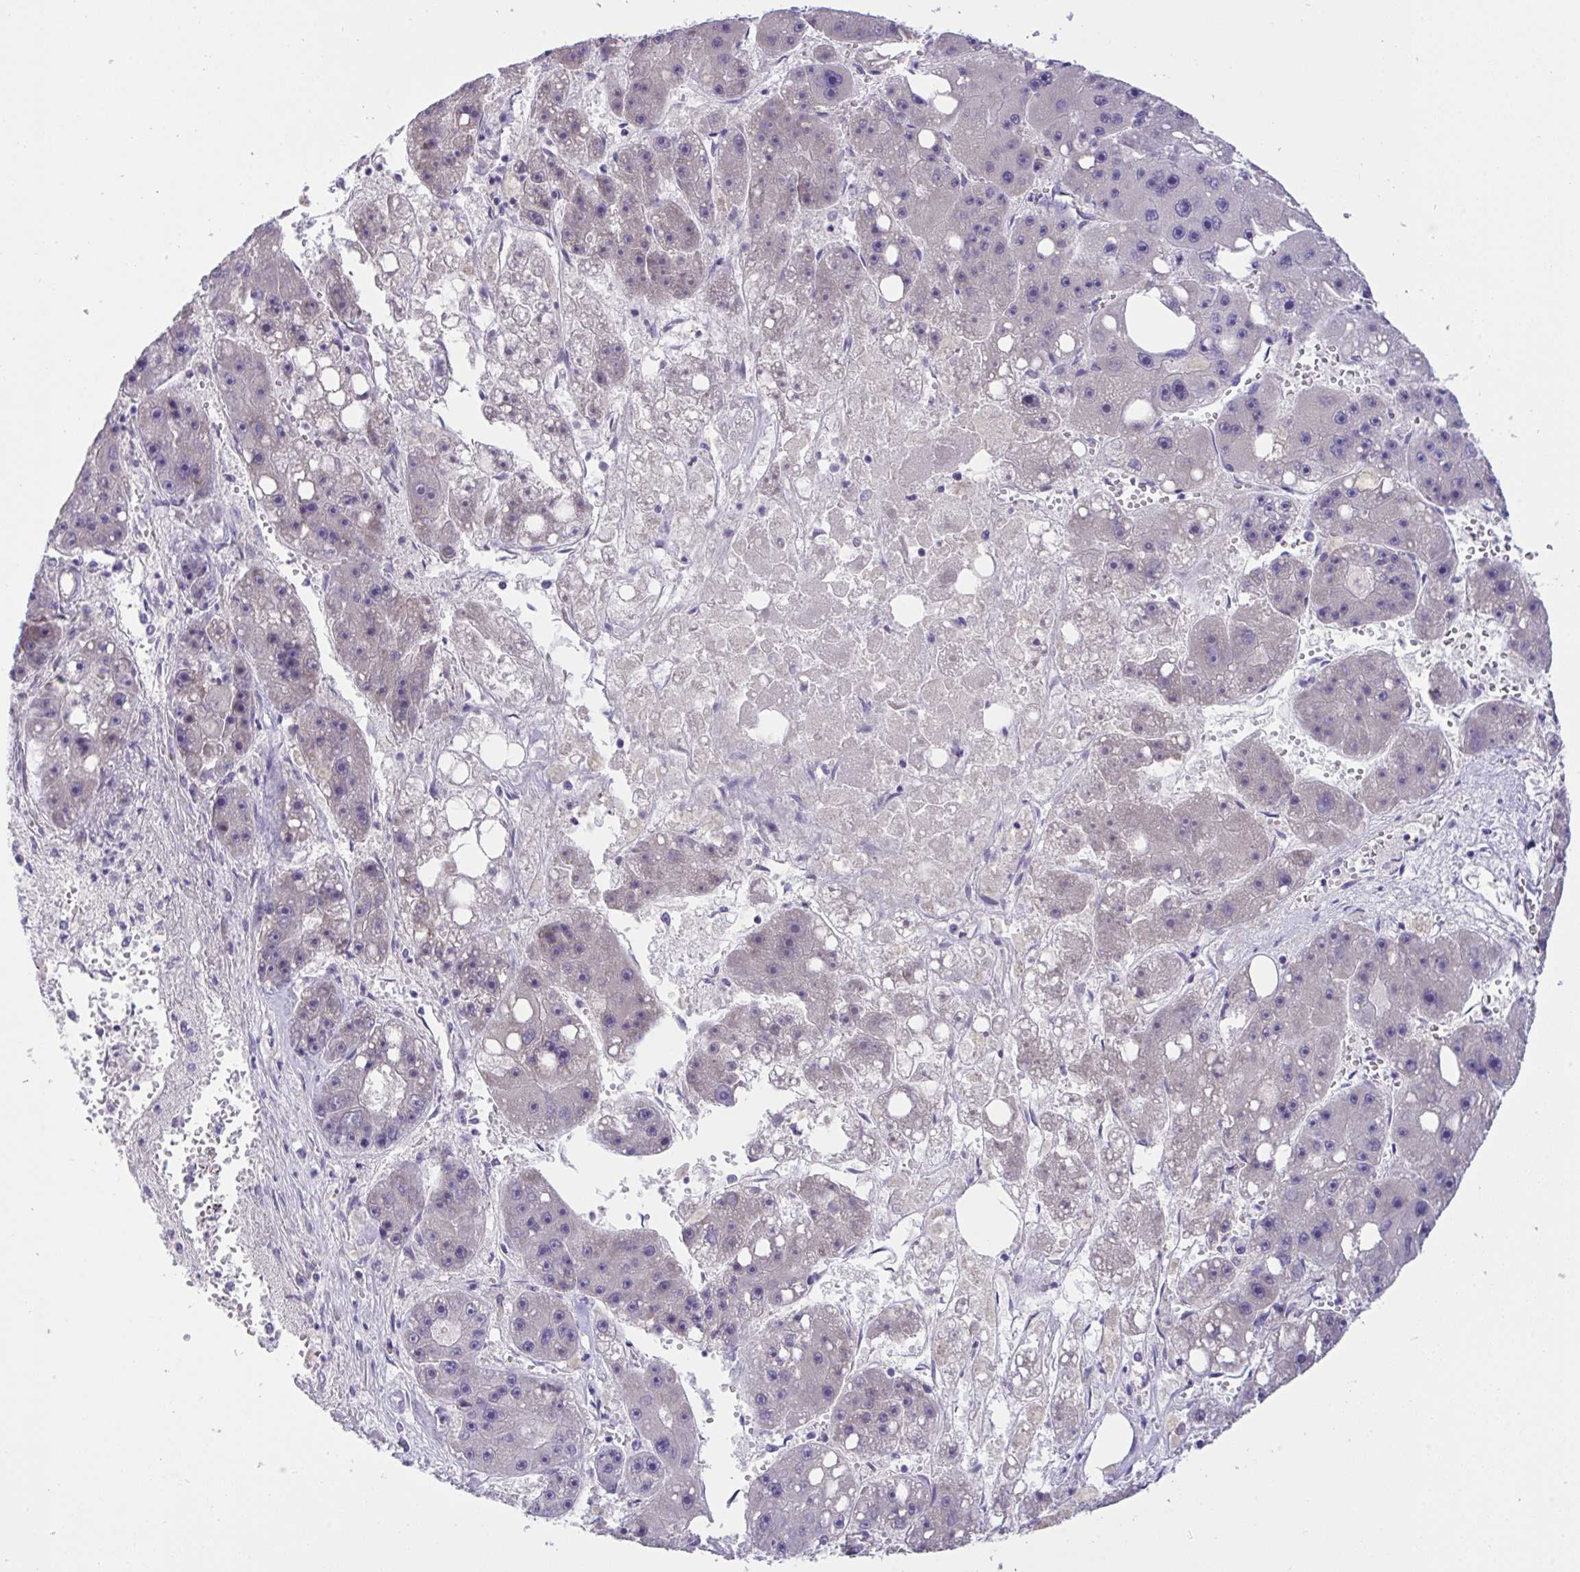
{"staining": {"intensity": "negative", "quantity": "none", "location": "none"}, "tissue": "liver cancer", "cell_type": "Tumor cells", "image_type": "cancer", "snomed": [{"axis": "morphology", "description": "Carcinoma, Hepatocellular, NOS"}, {"axis": "topography", "description": "Liver"}], "caption": "There is no significant positivity in tumor cells of liver cancer (hepatocellular carcinoma). (DAB (3,3'-diaminobenzidine) immunohistochemistry (IHC), high magnification).", "gene": "TMEM41A", "patient": {"sex": "female", "age": 61}}